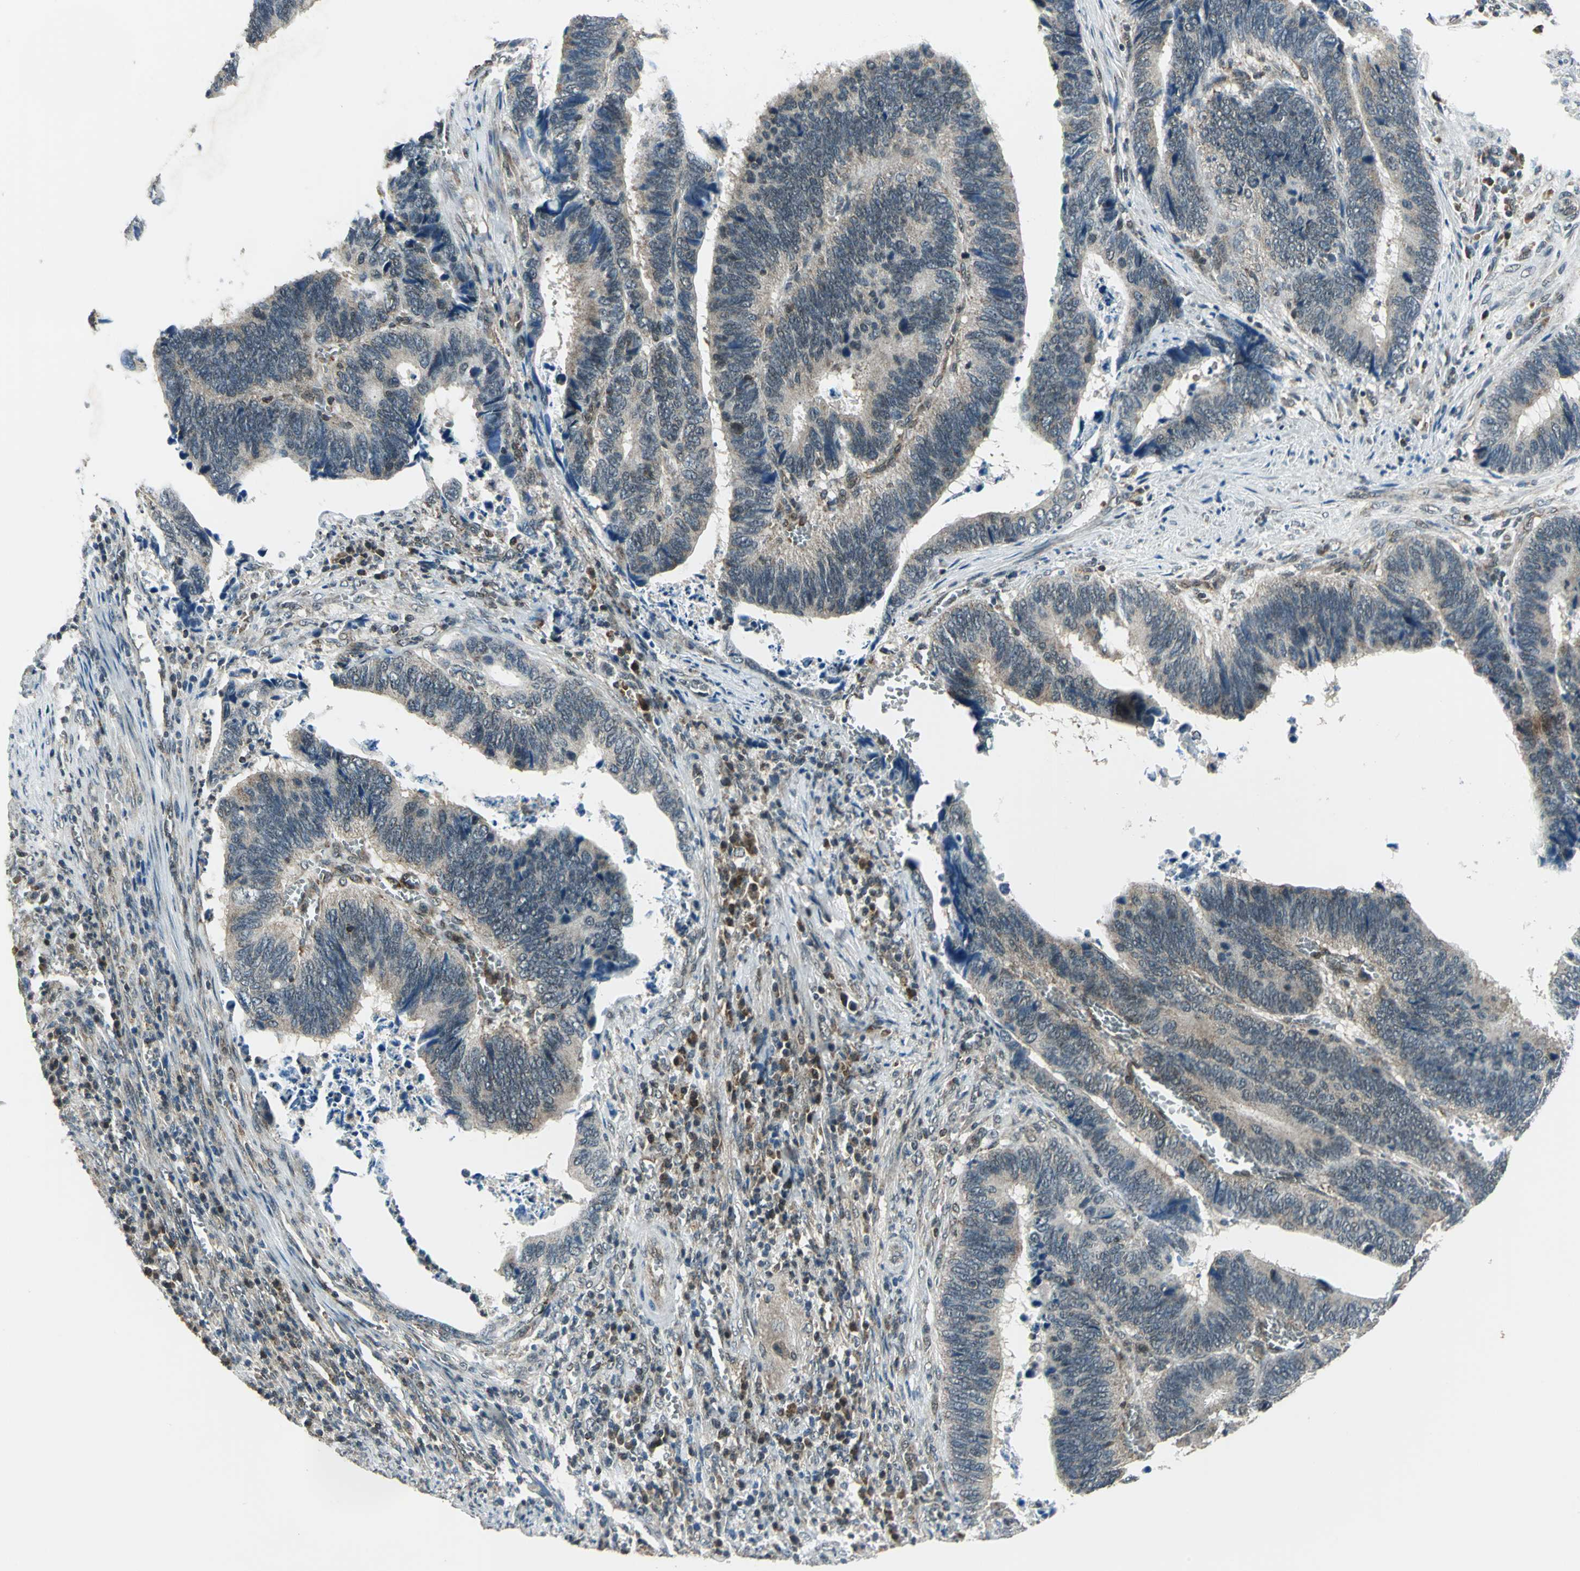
{"staining": {"intensity": "weak", "quantity": ">75%", "location": "cytoplasmic/membranous"}, "tissue": "colorectal cancer", "cell_type": "Tumor cells", "image_type": "cancer", "snomed": [{"axis": "morphology", "description": "Adenocarcinoma, NOS"}, {"axis": "topography", "description": "Colon"}], "caption": "IHC staining of colorectal cancer (adenocarcinoma), which shows low levels of weak cytoplasmic/membranous positivity in approximately >75% of tumor cells indicating weak cytoplasmic/membranous protein positivity. The staining was performed using DAB (brown) for protein detection and nuclei were counterstained in hematoxylin (blue).", "gene": "NUDT2", "patient": {"sex": "male", "age": 72}}